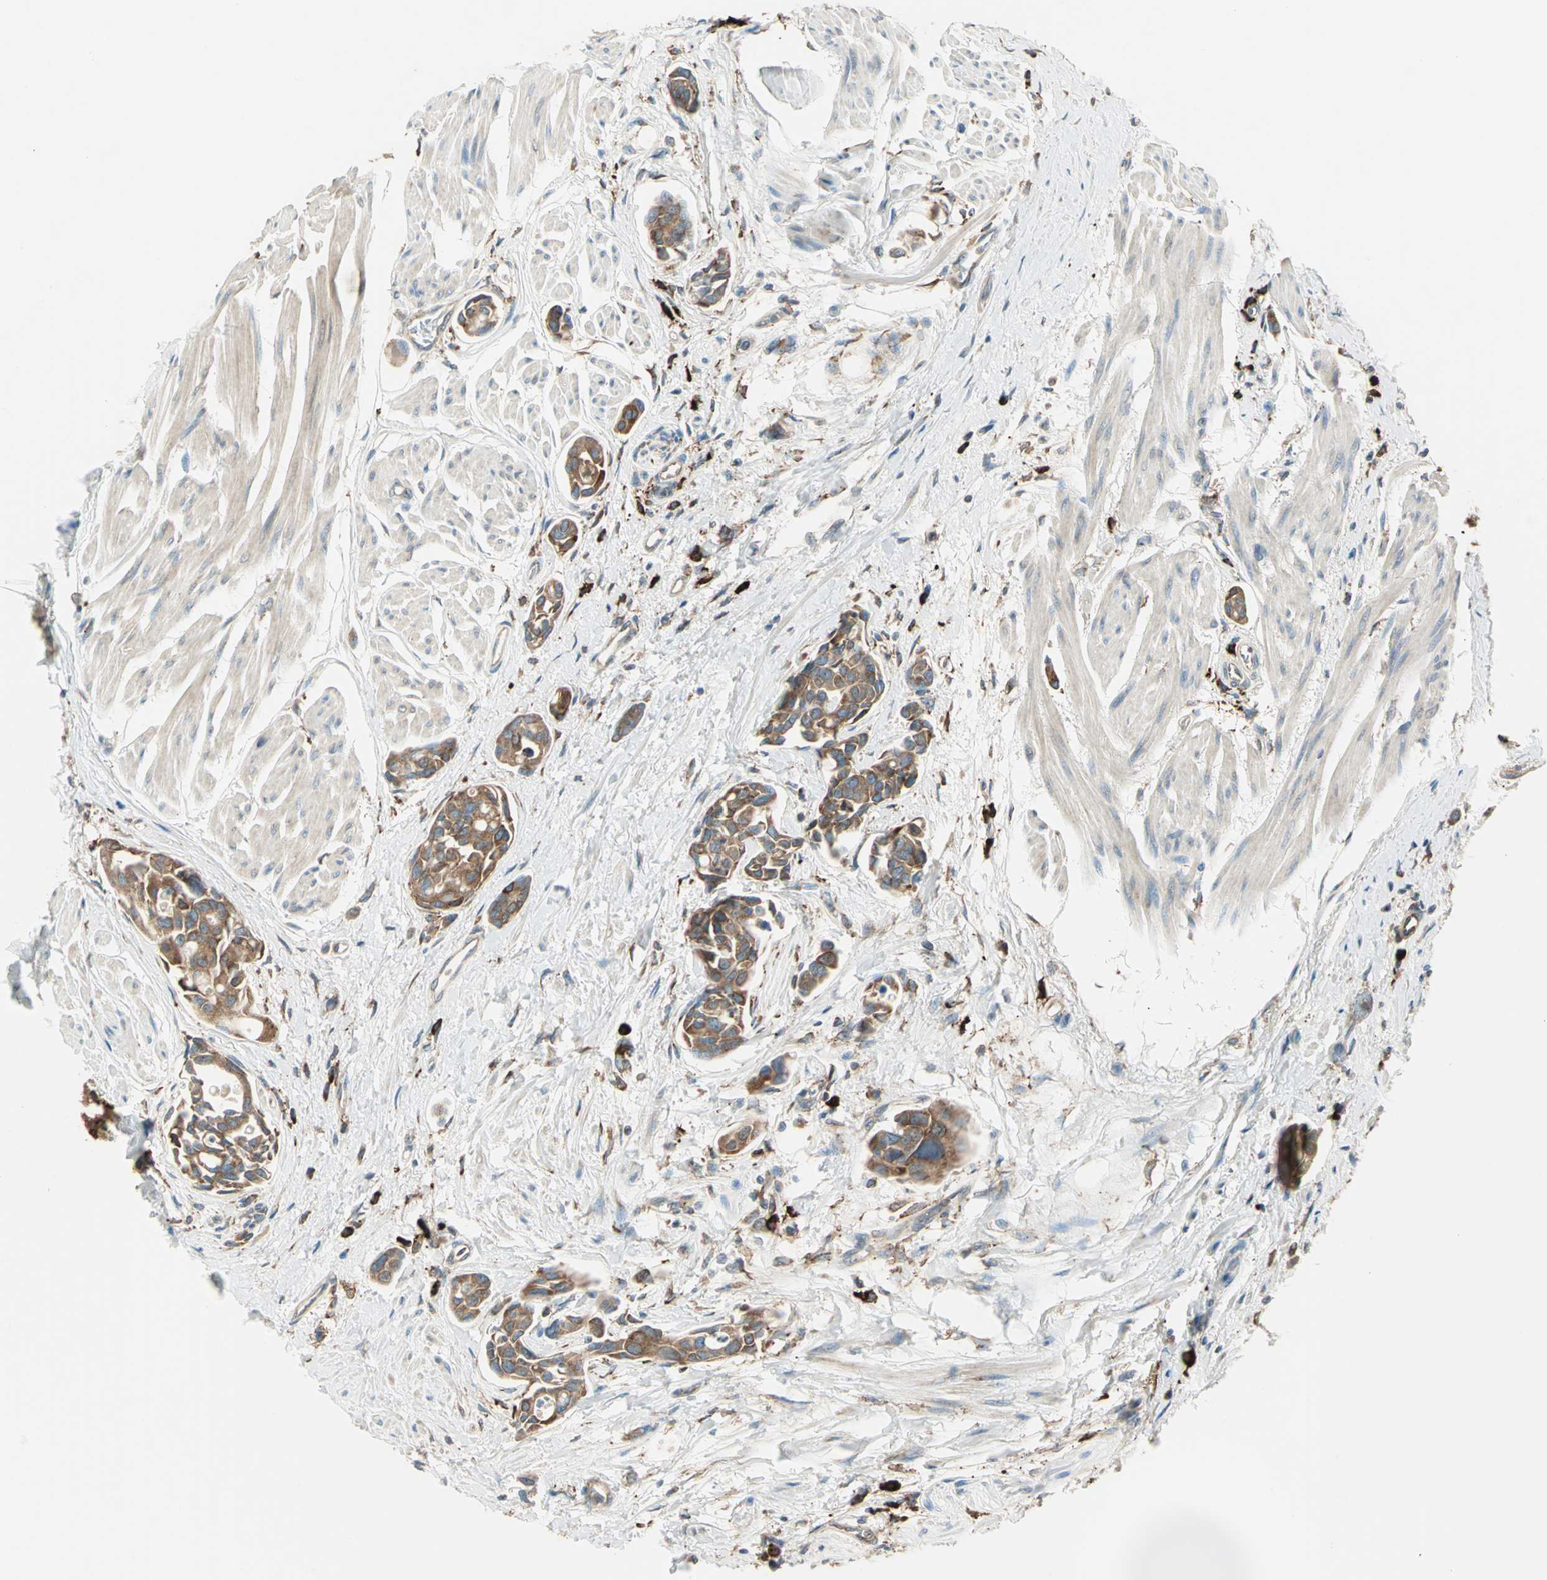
{"staining": {"intensity": "moderate", "quantity": ">75%", "location": "cytoplasmic/membranous"}, "tissue": "urothelial cancer", "cell_type": "Tumor cells", "image_type": "cancer", "snomed": [{"axis": "morphology", "description": "Urothelial carcinoma, High grade"}, {"axis": "topography", "description": "Urinary bladder"}], "caption": "The immunohistochemical stain labels moderate cytoplasmic/membranous staining in tumor cells of urothelial carcinoma (high-grade) tissue.", "gene": "PDIA4", "patient": {"sex": "male", "age": 78}}